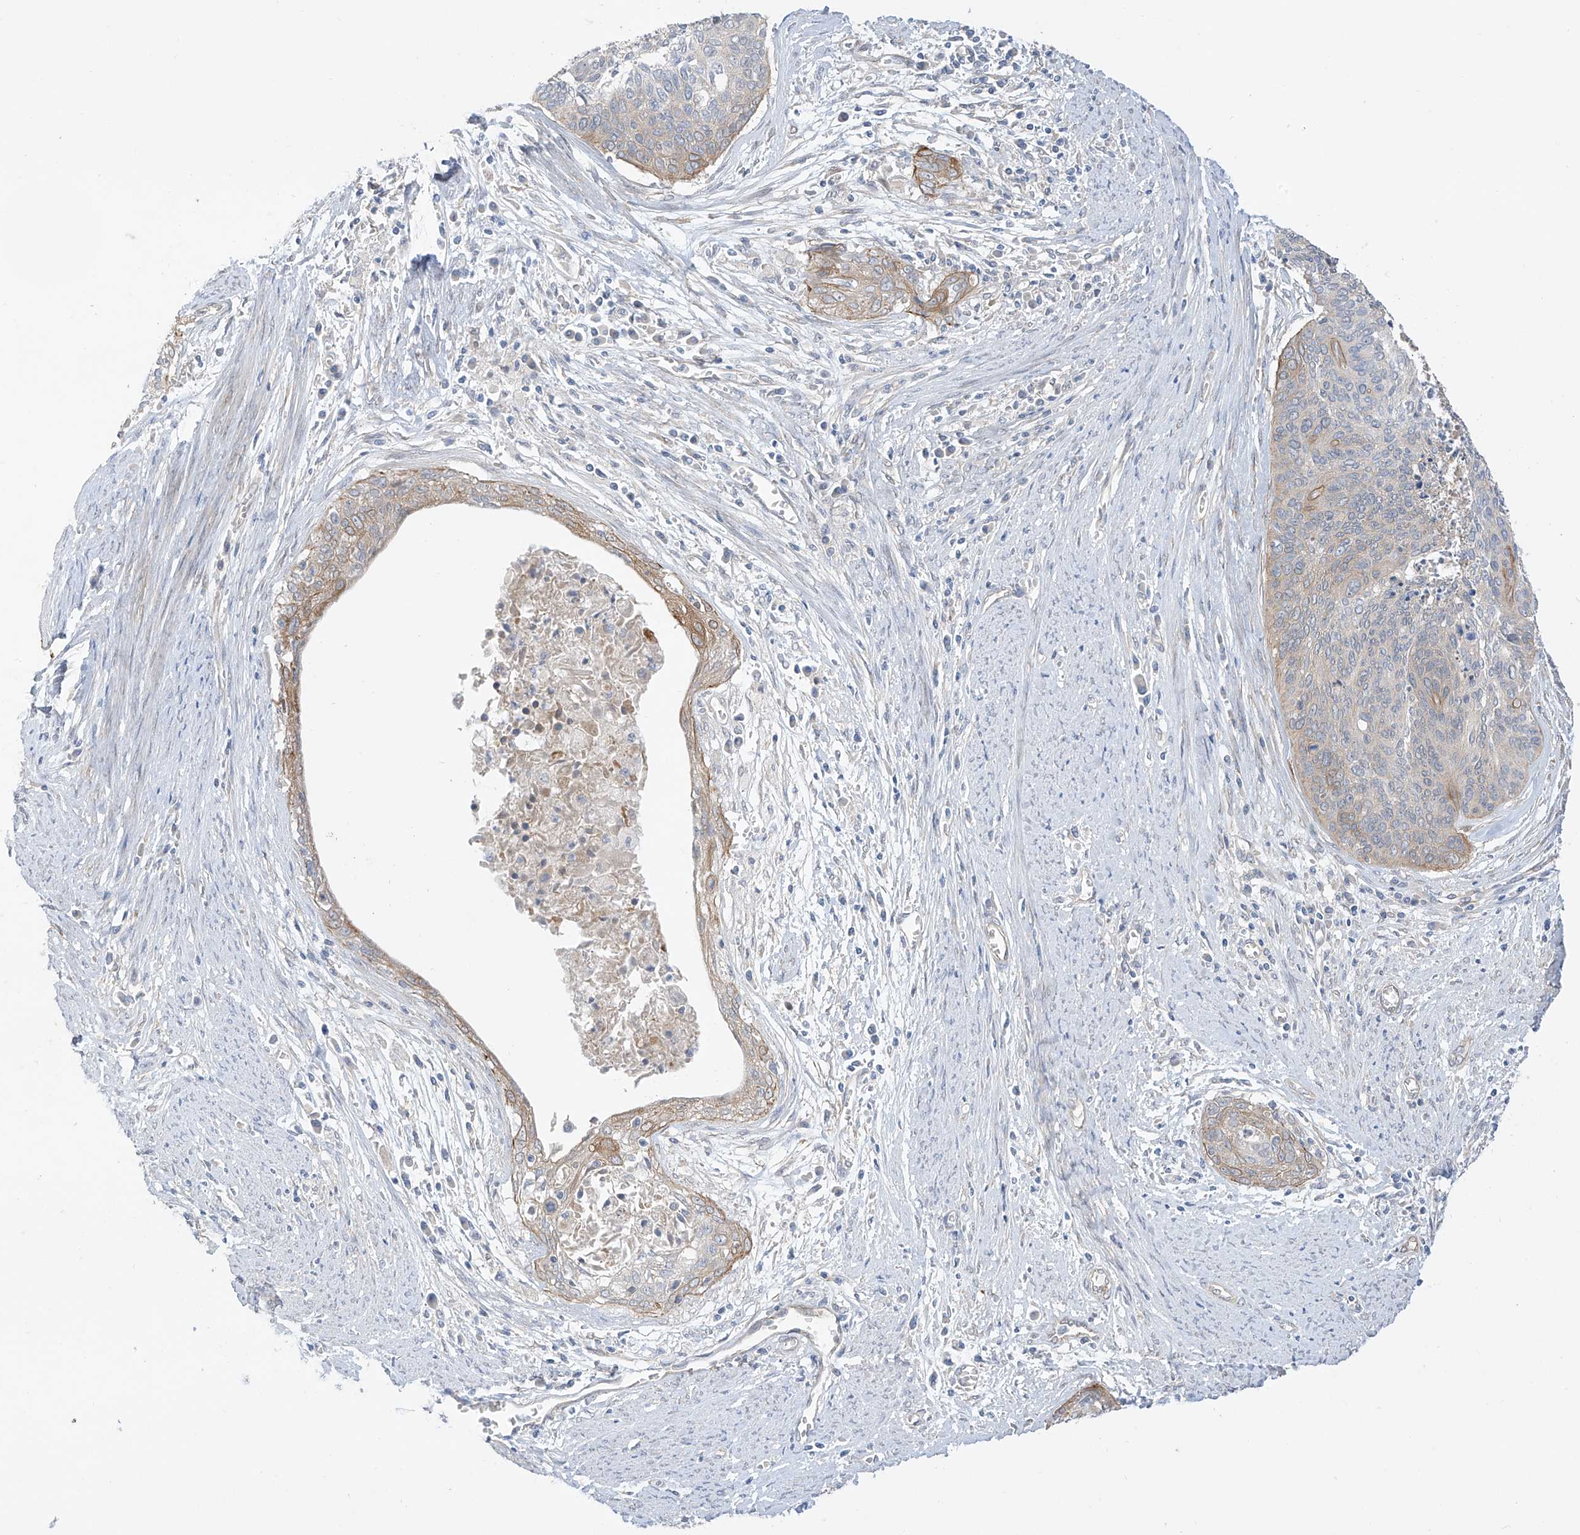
{"staining": {"intensity": "moderate", "quantity": "<25%", "location": "cytoplasmic/membranous"}, "tissue": "cervical cancer", "cell_type": "Tumor cells", "image_type": "cancer", "snomed": [{"axis": "morphology", "description": "Squamous cell carcinoma, NOS"}, {"axis": "topography", "description": "Cervix"}], "caption": "Immunohistochemistry (IHC) of human cervical cancer (squamous cell carcinoma) exhibits low levels of moderate cytoplasmic/membranous staining in approximately <25% of tumor cells.", "gene": "EIPR1", "patient": {"sex": "female", "age": 55}}